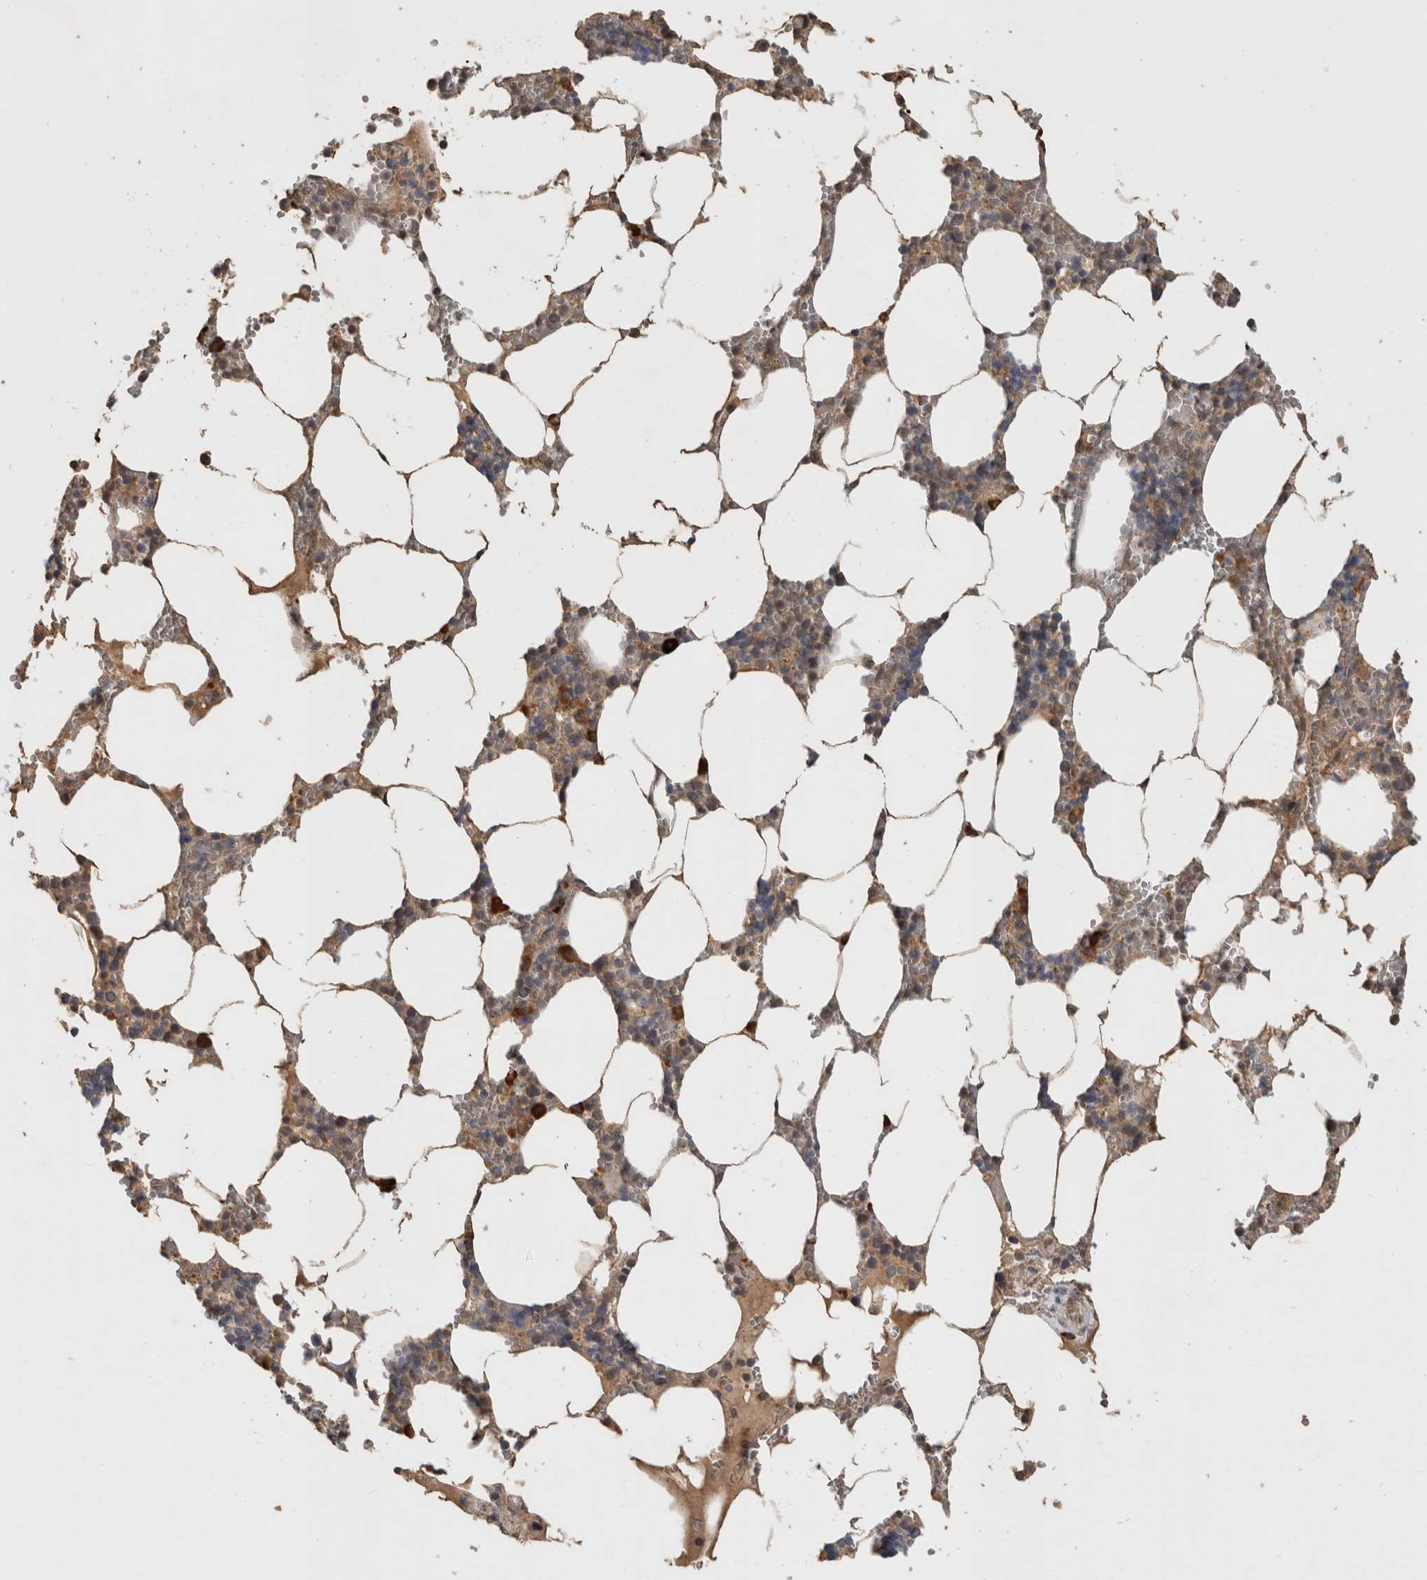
{"staining": {"intensity": "strong", "quantity": "<25%", "location": "cytoplasmic/membranous"}, "tissue": "bone marrow", "cell_type": "Hematopoietic cells", "image_type": "normal", "snomed": [{"axis": "morphology", "description": "Normal tissue, NOS"}, {"axis": "topography", "description": "Bone marrow"}], "caption": "Bone marrow stained with immunohistochemistry (IHC) reveals strong cytoplasmic/membranous staining in approximately <25% of hematopoietic cells. The protein is shown in brown color, while the nuclei are stained blue.", "gene": "RHPN1", "patient": {"sex": "male", "age": 70}}